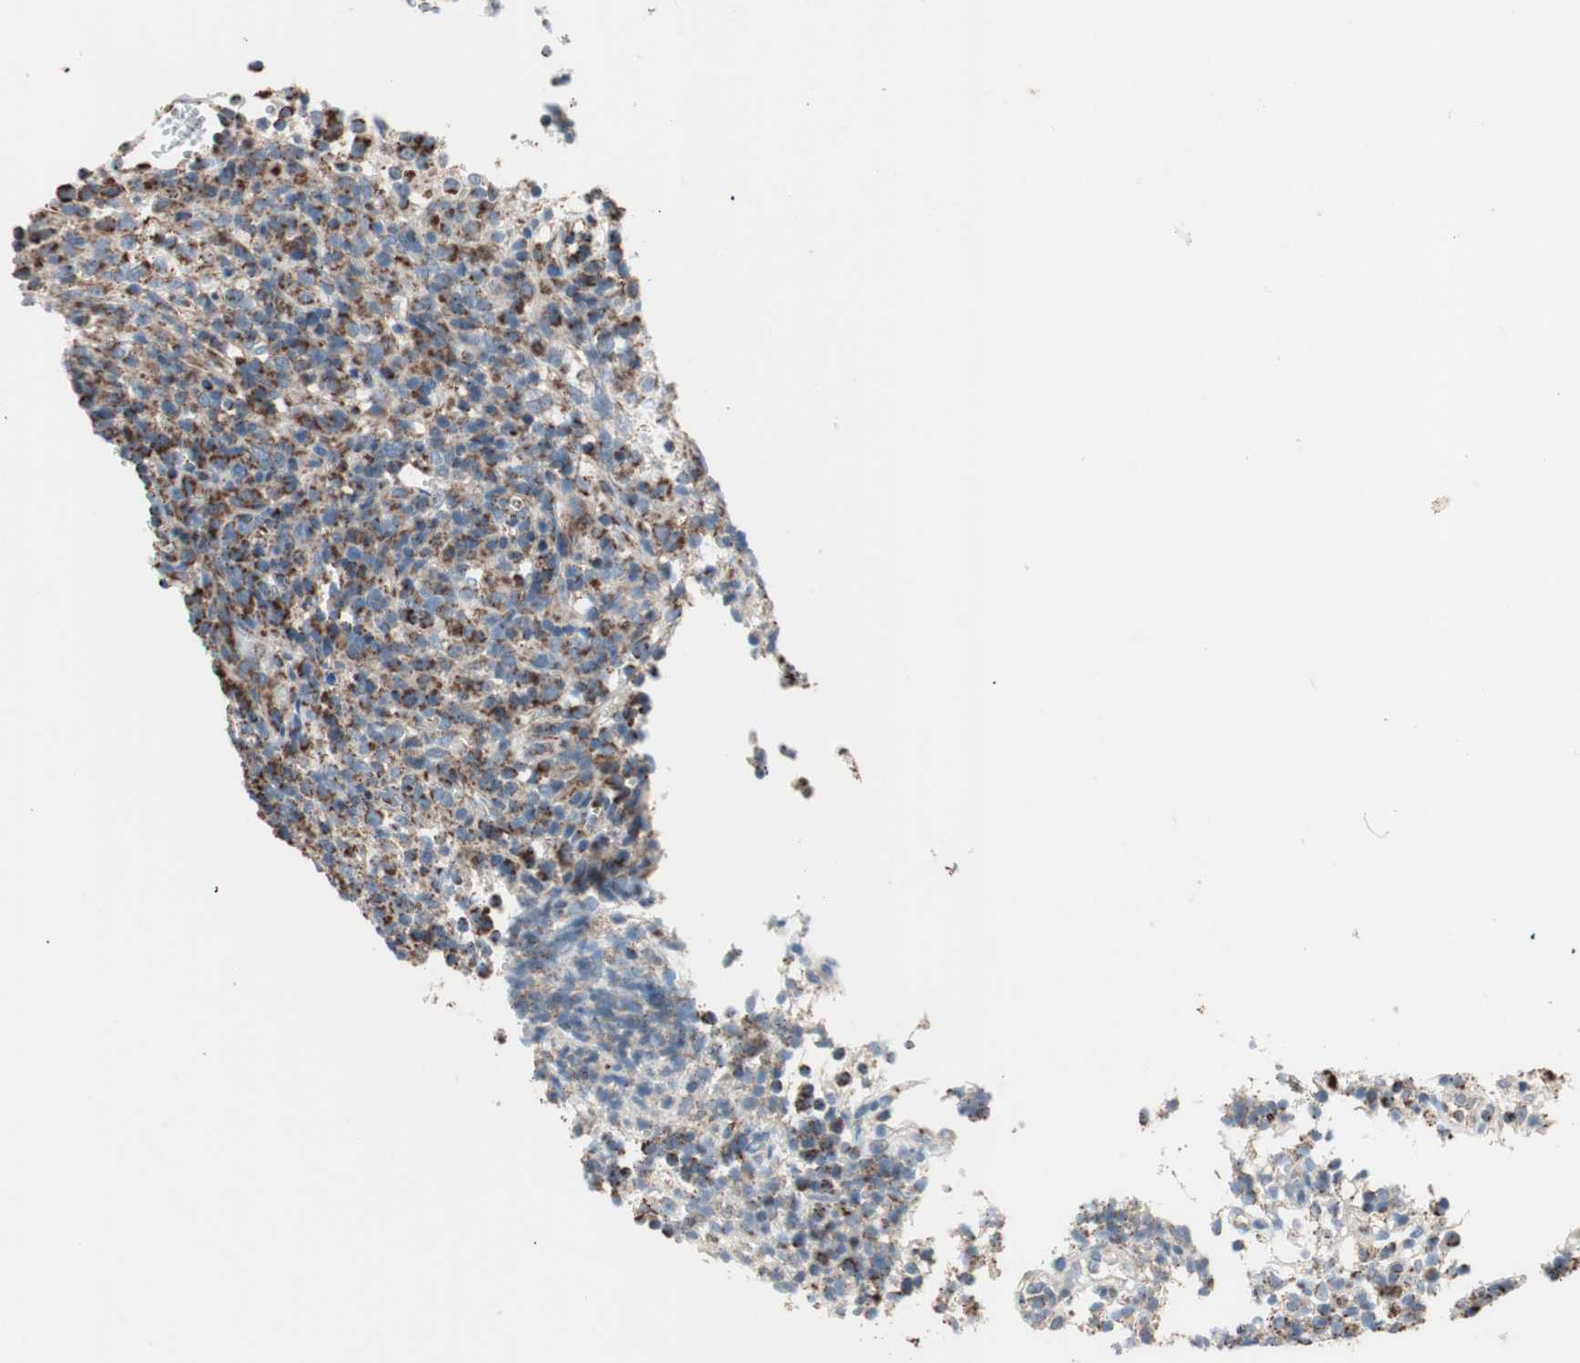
{"staining": {"intensity": "moderate", "quantity": ">75%", "location": "cytoplasmic/membranous"}, "tissue": "lymphoma", "cell_type": "Tumor cells", "image_type": "cancer", "snomed": [{"axis": "morphology", "description": "Malignant lymphoma, non-Hodgkin's type, High grade"}, {"axis": "topography", "description": "Lymph node"}], "caption": "Lymphoma tissue shows moderate cytoplasmic/membranous staining in about >75% of tumor cells, visualized by immunohistochemistry.", "gene": "PCSK4", "patient": {"sex": "female", "age": 76}}